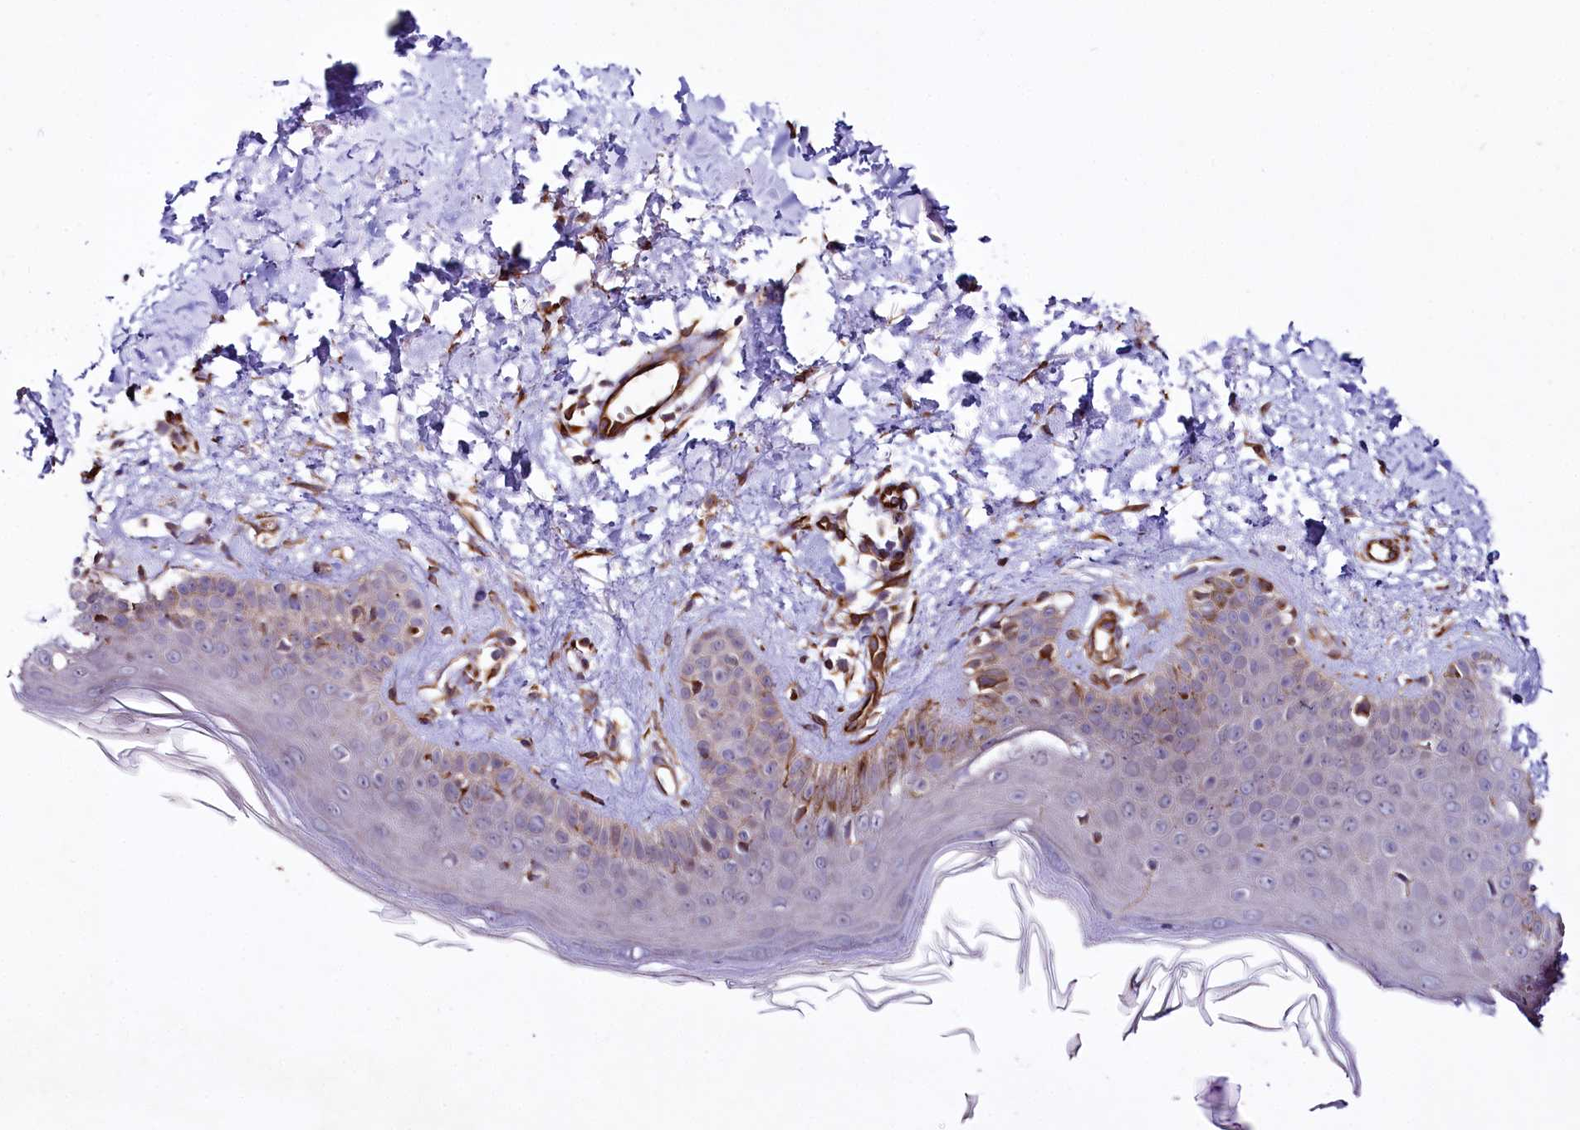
{"staining": {"intensity": "moderate", "quantity": ">75%", "location": "cytoplasmic/membranous,nuclear"}, "tissue": "skin", "cell_type": "Fibroblasts", "image_type": "normal", "snomed": [{"axis": "morphology", "description": "Normal tissue, NOS"}, {"axis": "topography", "description": "Skin"}], "caption": "Immunohistochemistry image of benign skin stained for a protein (brown), which demonstrates medium levels of moderate cytoplasmic/membranous,nuclear staining in approximately >75% of fibroblasts.", "gene": "TTC12", "patient": {"sex": "male", "age": 52}}